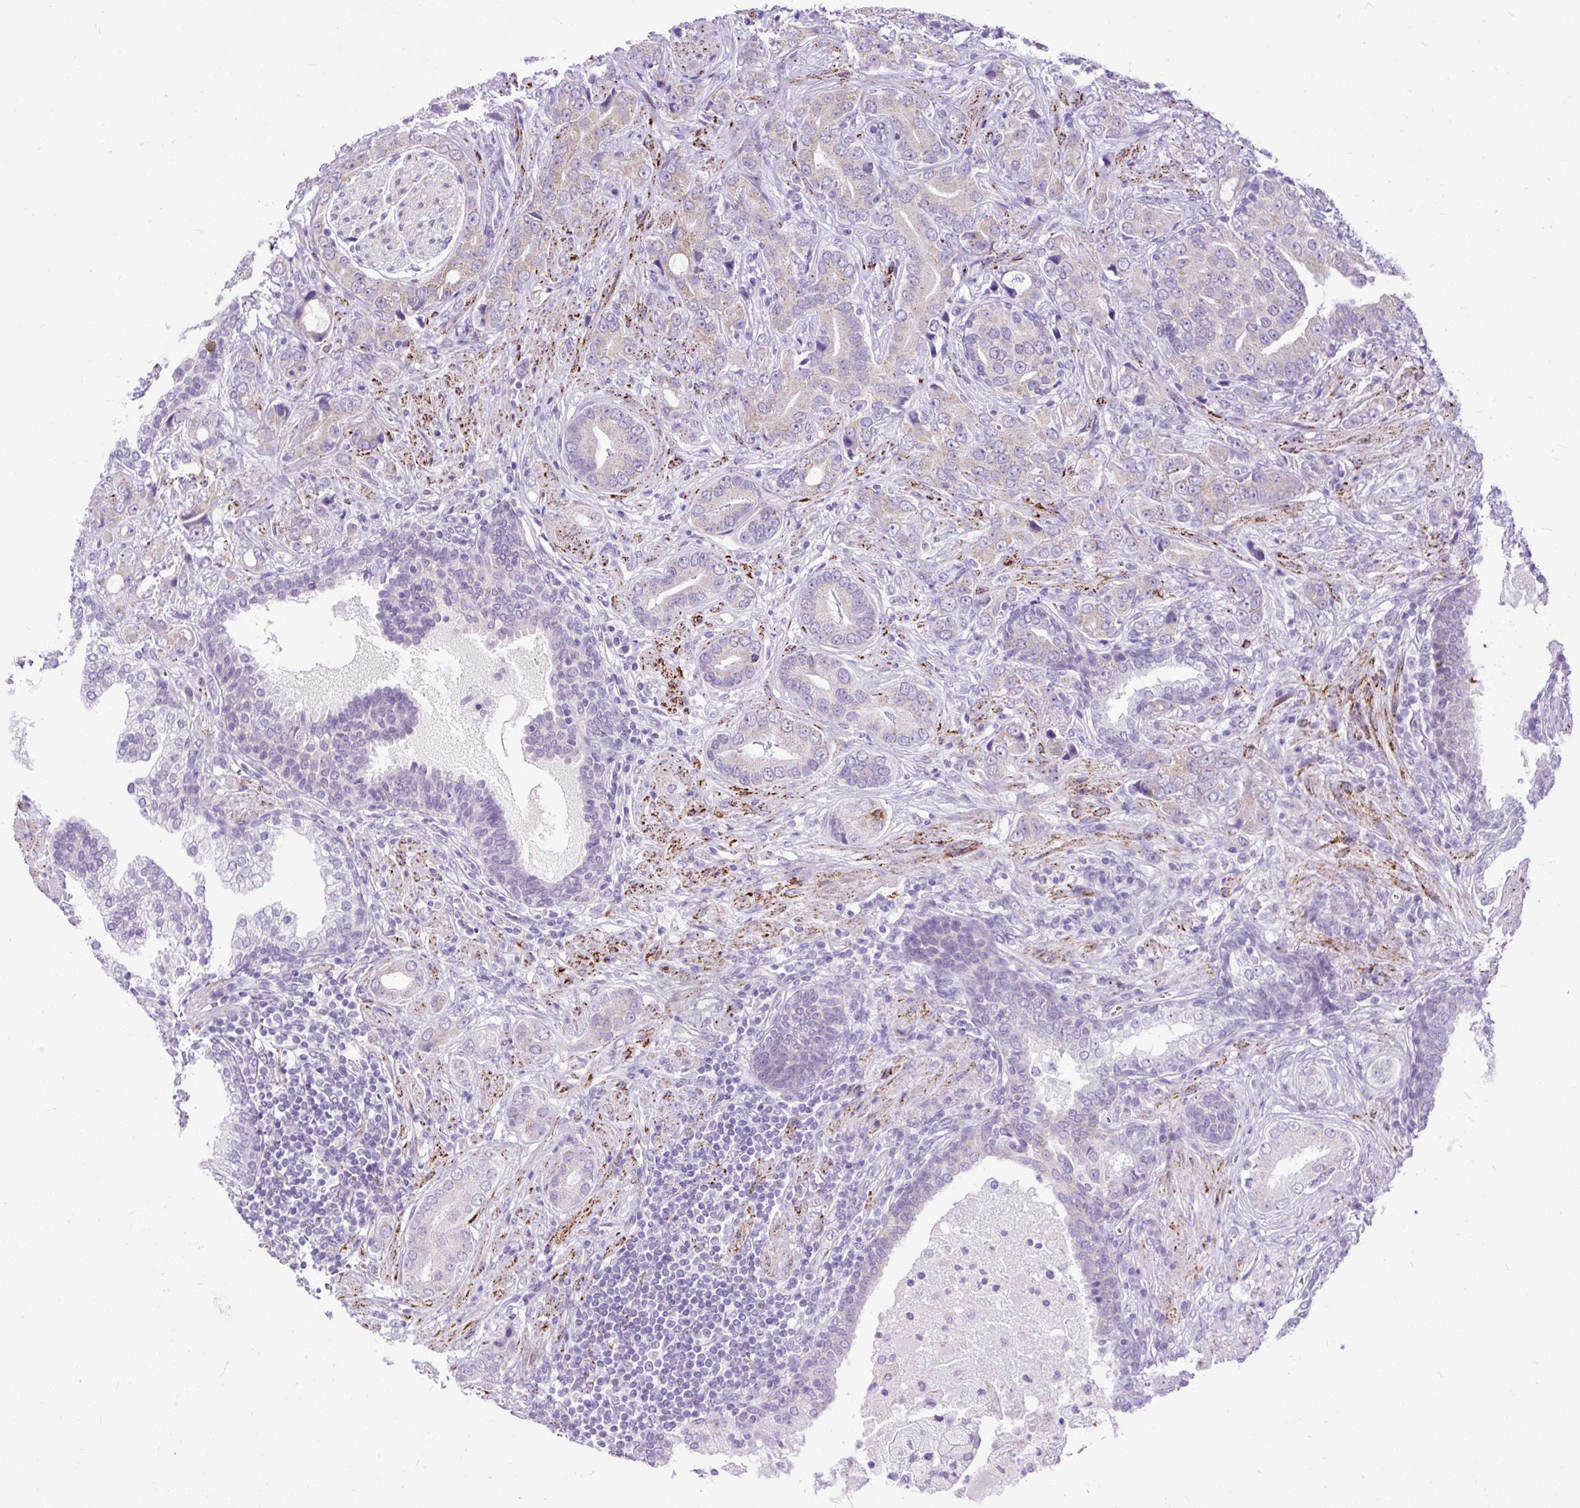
{"staining": {"intensity": "negative", "quantity": "none", "location": "none"}, "tissue": "prostate cancer", "cell_type": "Tumor cells", "image_type": "cancer", "snomed": [{"axis": "morphology", "description": "Adenocarcinoma, High grade"}, {"axis": "topography", "description": "Prostate"}], "caption": "High power microscopy photomicrograph of an immunohistochemistry histopathology image of prostate cancer (adenocarcinoma (high-grade)), revealing no significant positivity in tumor cells.", "gene": "ZNF256", "patient": {"sex": "male", "age": 55}}